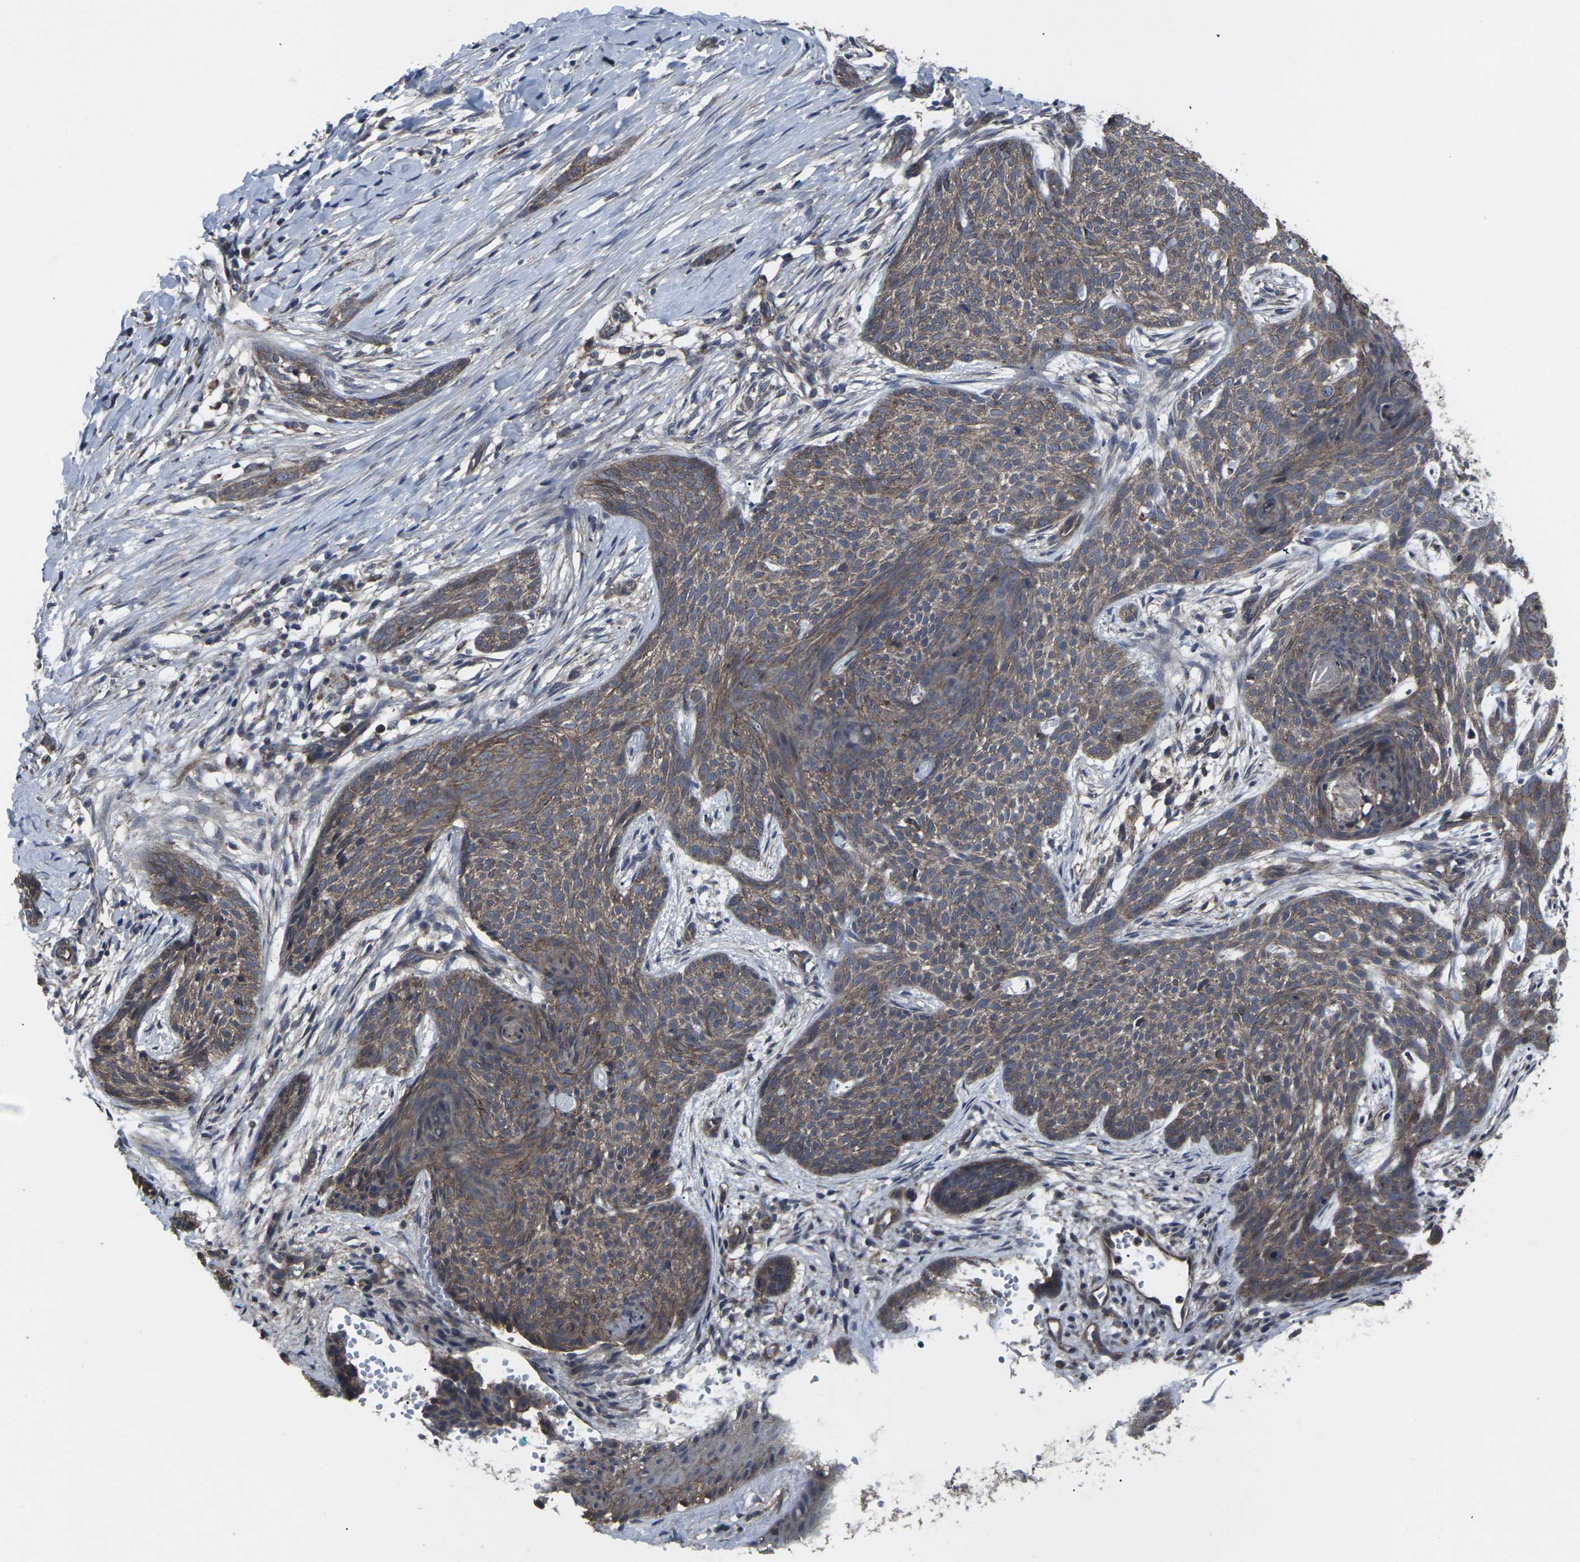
{"staining": {"intensity": "moderate", "quantity": ">75%", "location": "cytoplasmic/membranous"}, "tissue": "skin cancer", "cell_type": "Tumor cells", "image_type": "cancer", "snomed": [{"axis": "morphology", "description": "Basal cell carcinoma"}, {"axis": "topography", "description": "Skin"}], "caption": "Skin cancer (basal cell carcinoma) was stained to show a protein in brown. There is medium levels of moderate cytoplasmic/membranous positivity in approximately >75% of tumor cells.", "gene": "MAPKAPK2", "patient": {"sex": "female", "age": 59}}